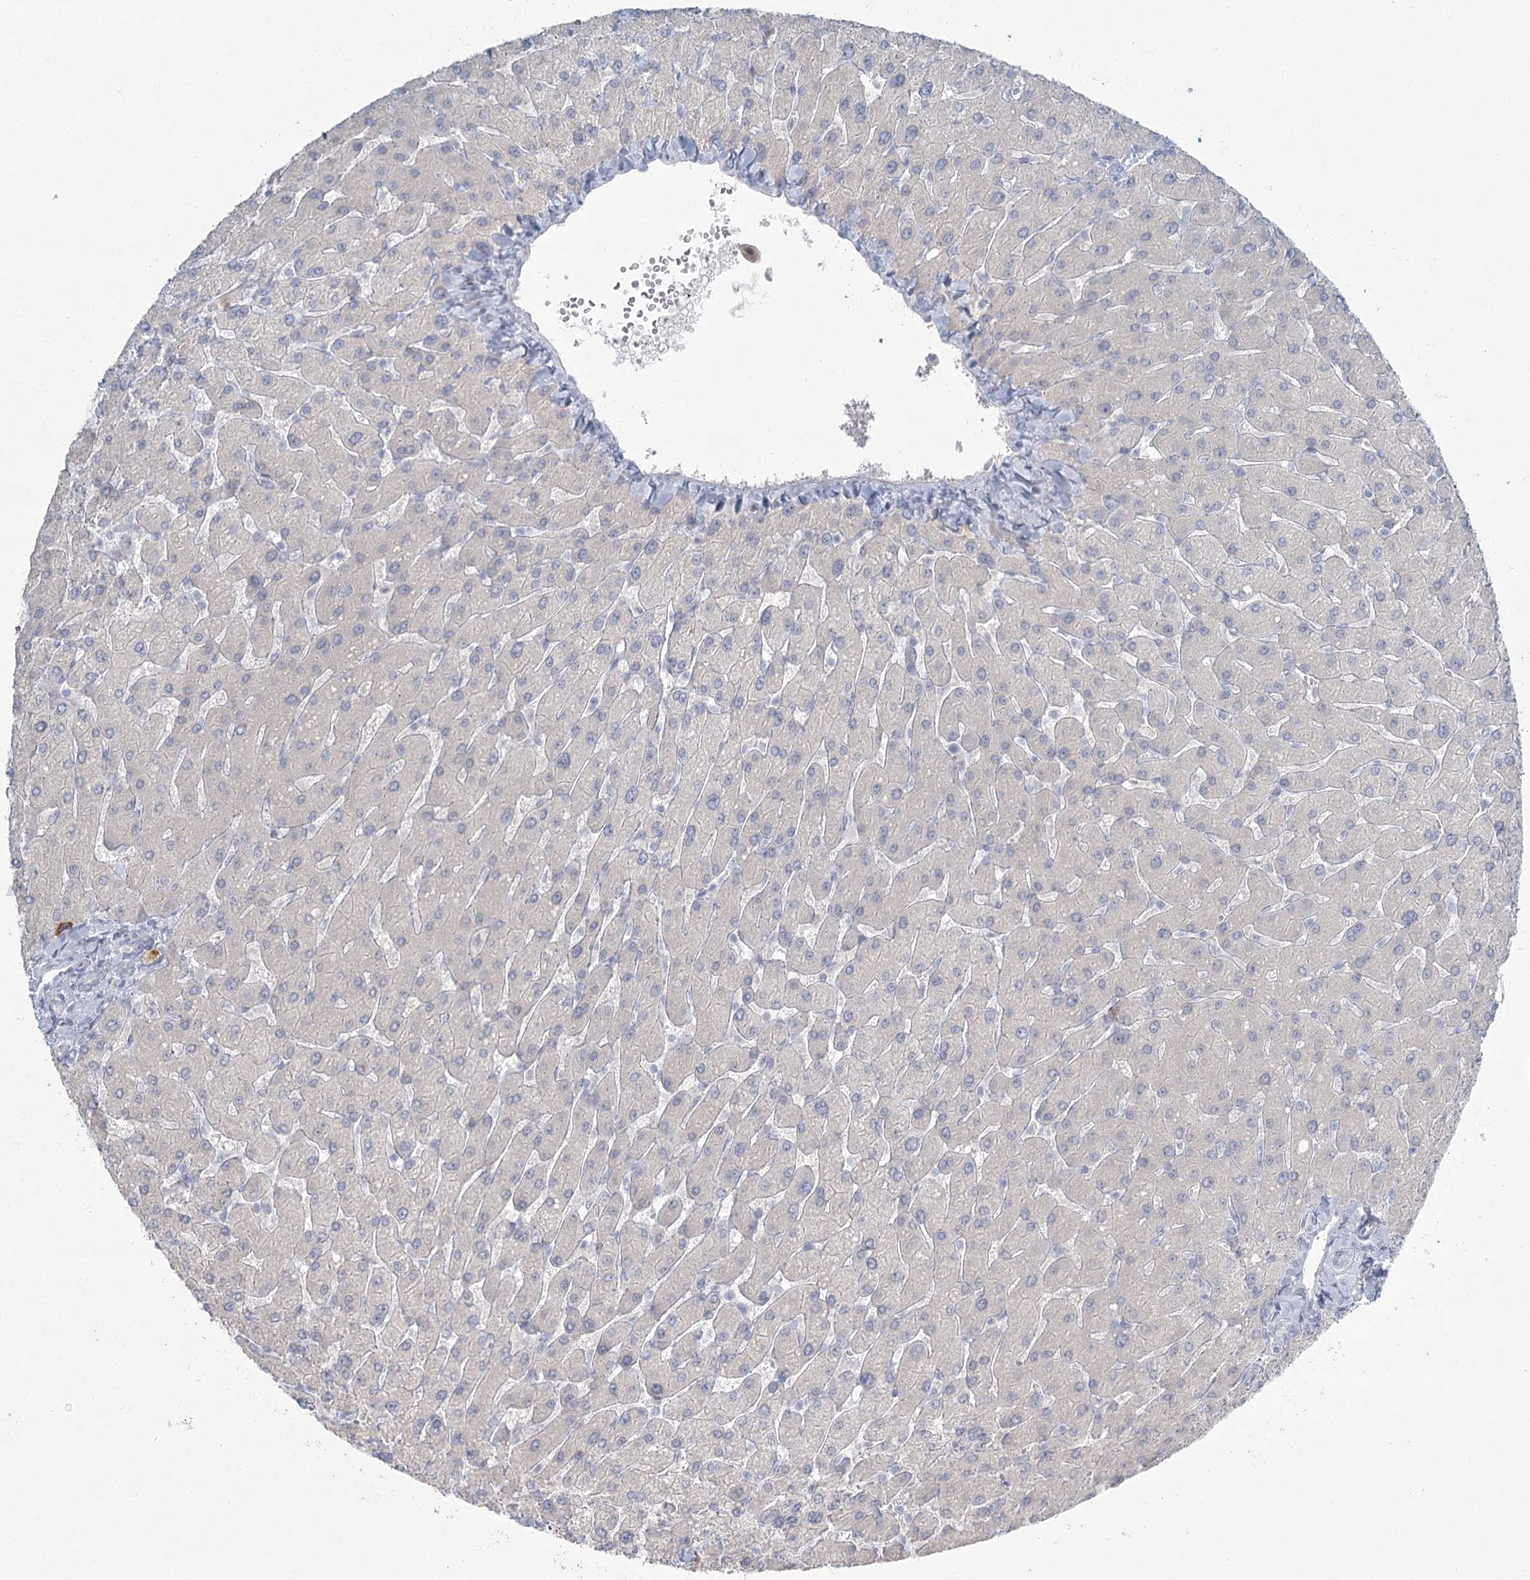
{"staining": {"intensity": "negative", "quantity": "none", "location": "none"}, "tissue": "liver", "cell_type": "Cholangiocytes", "image_type": "normal", "snomed": [{"axis": "morphology", "description": "Normal tissue, NOS"}, {"axis": "topography", "description": "Liver"}], "caption": "This is an IHC image of normal human liver. There is no positivity in cholangiocytes.", "gene": "LRP2BP", "patient": {"sex": "male", "age": 55}}